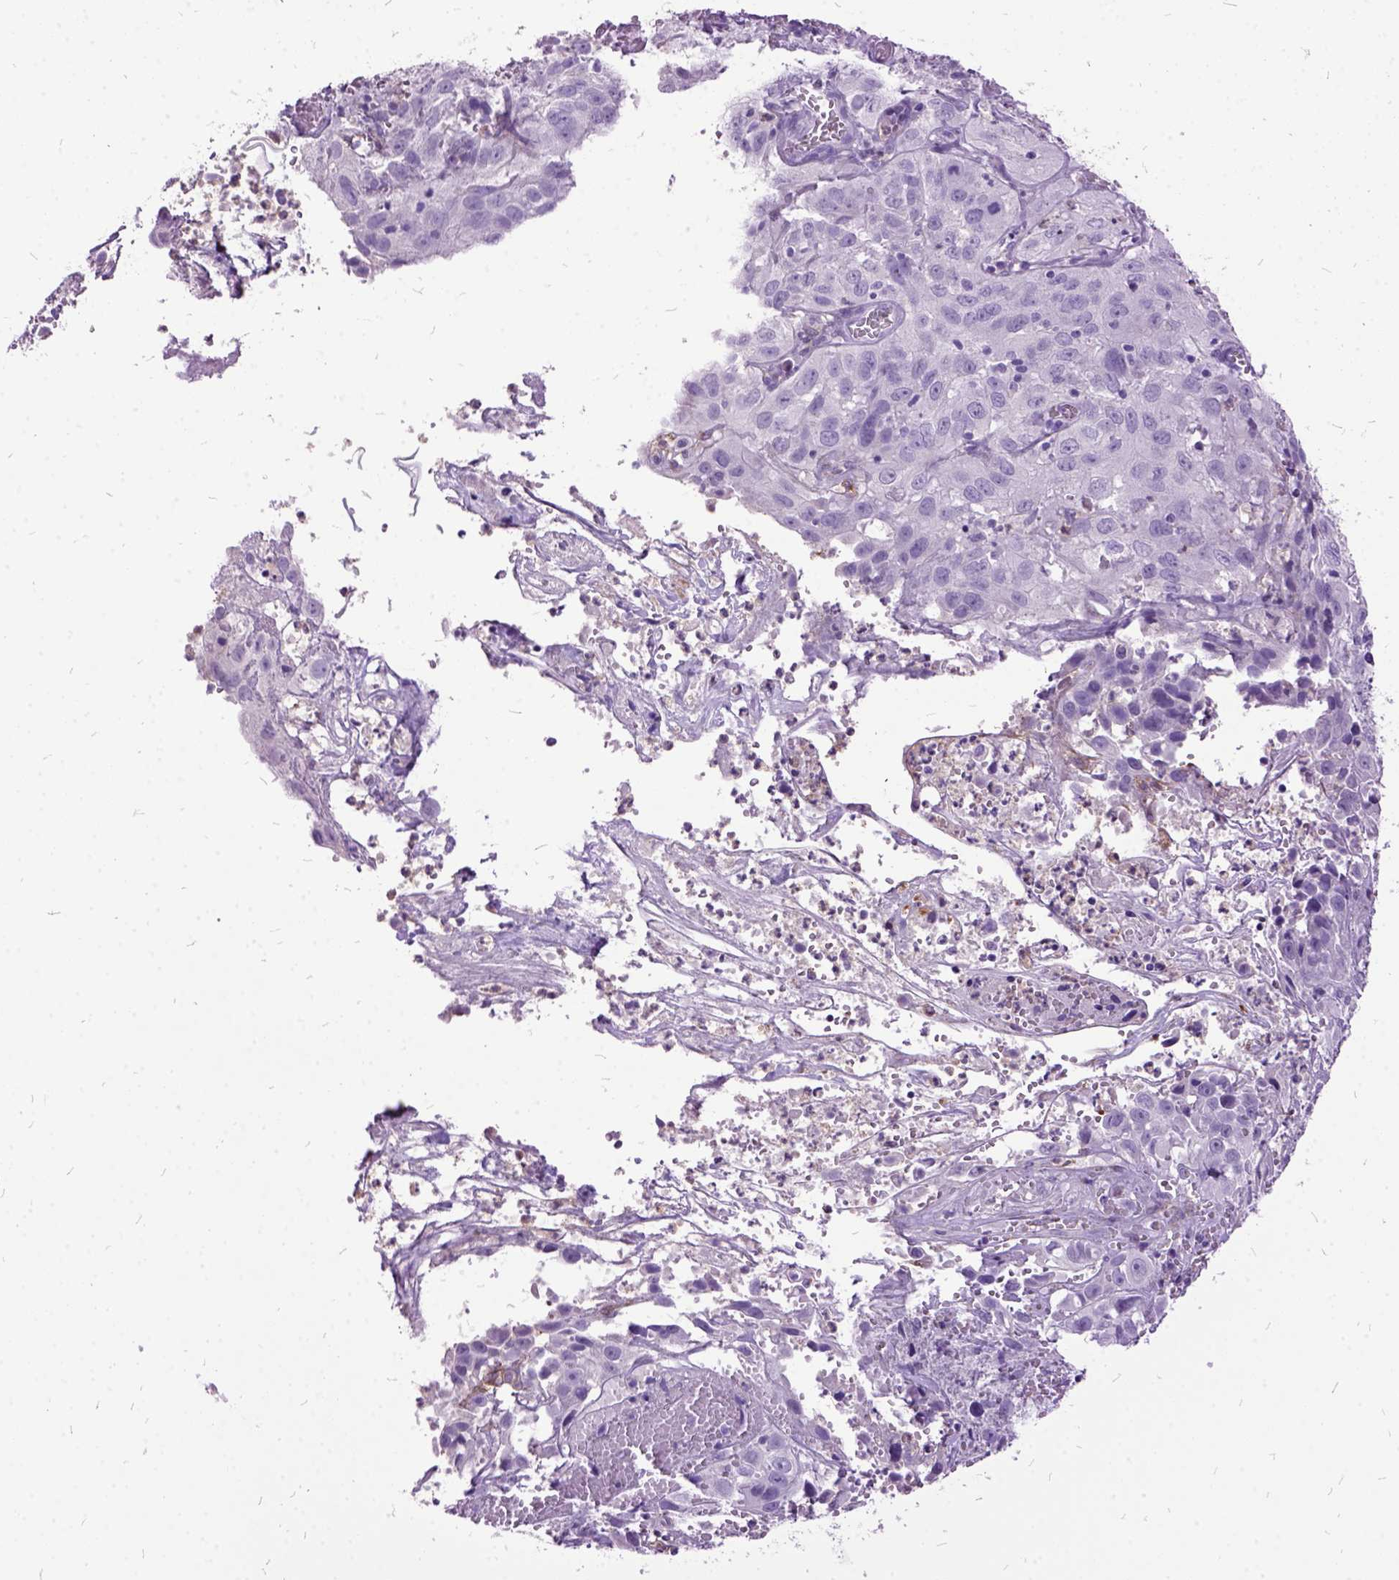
{"staining": {"intensity": "negative", "quantity": "none", "location": "none"}, "tissue": "cervical cancer", "cell_type": "Tumor cells", "image_type": "cancer", "snomed": [{"axis": "morphology", "description": "Squamous cell carcinoma, NOS"}, {"axis": "topography", "description": "Cervix"}], "caption": "The image reveals no staining of tumor cells in cervical cancer (squamous cell carcinoma). (DAB IHC with hematoxylin counter stain).", "gene": "MME", "patient": {"sex": "female", "age": 32}}